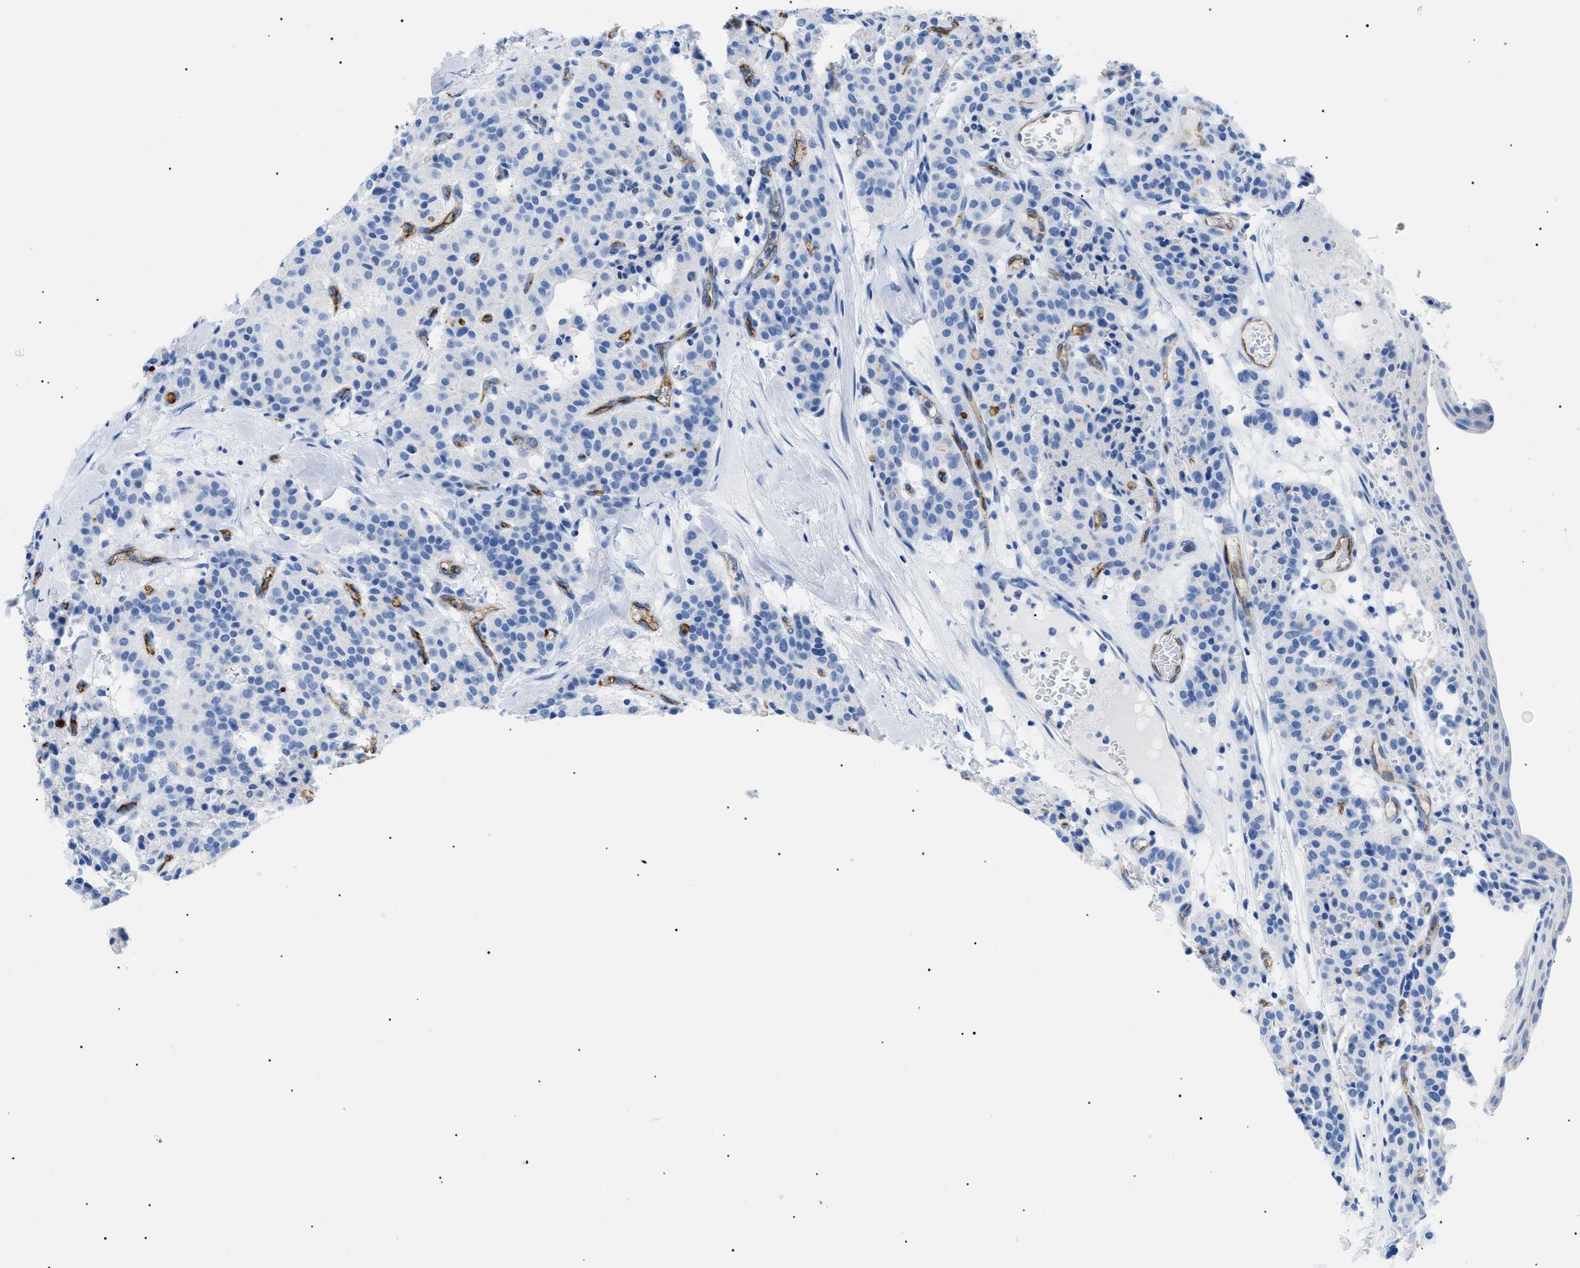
{"staining": {"intensity": "negative", "quantity": "none", "location": "none"}, "tissue": "carcinoid", "cell_type": "Tumor cells", "image_type": "cancer", "snomed": [{"axis": "morphology", "description": "Carcinoid, malignant, NOS"}, {"axis": "topography", "description": "Lung"}], "caption": "IHC histopathology image of neoplastic tissue: human malignant carcinoid stained with DAB reveals no significant protein expression in tumor cells.", "gene": "PODXL", "patient": {"sex": "male", "age": 30}}